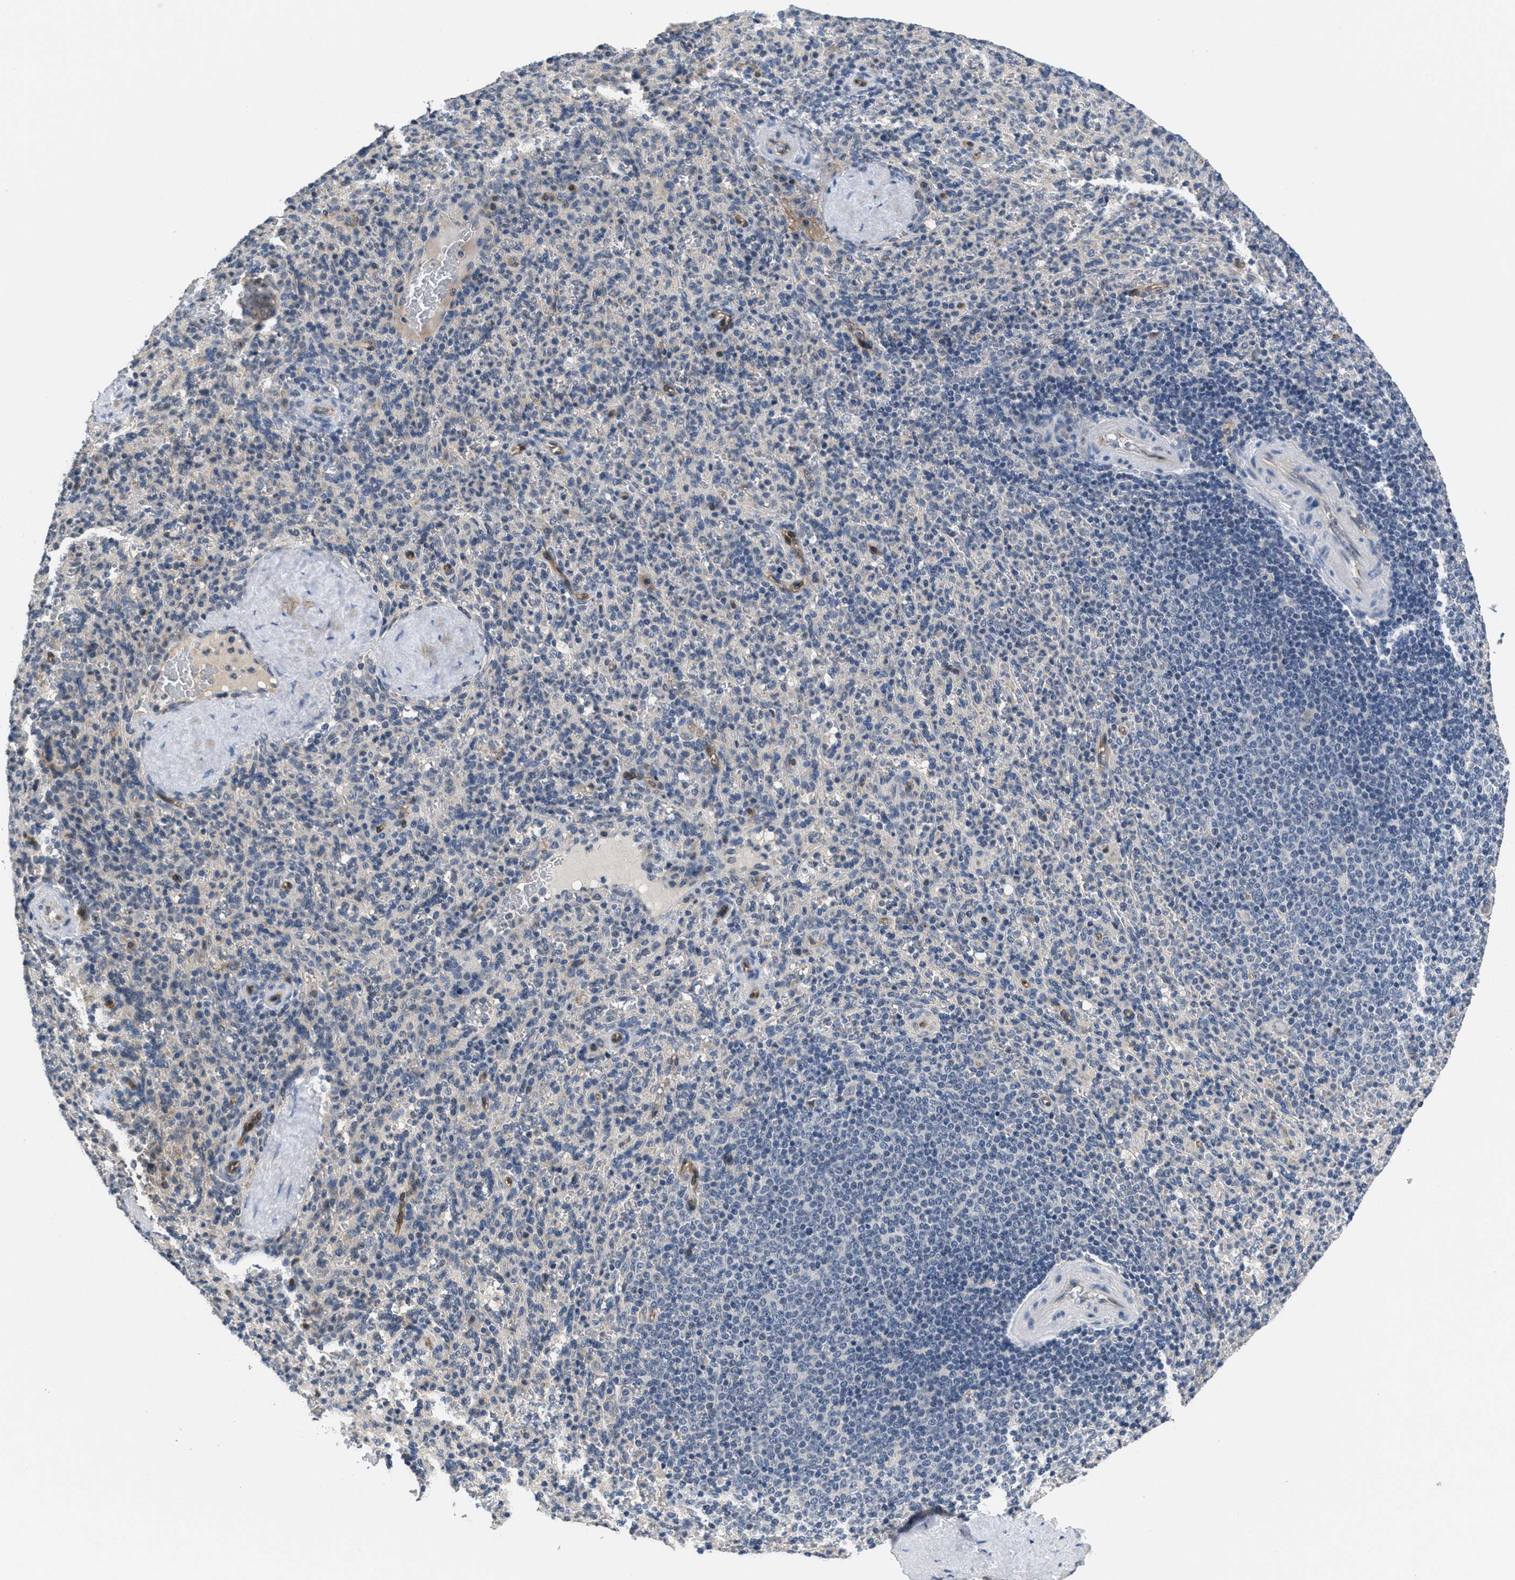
{"staining": {"intensity": "negative", "quantity": "none", "location": "none"}, "tissue": "spleen", "cell_type": "Cells in red pulp", "image_type": "normal", "snomed": [{"axis": "morphology", "description": "Normal tissue, NOS"}, {"axis": "topography", "description": "Spleen"}], "caption": "This is an immunohistochemistry image of normal human spleen. There is no expression in cells in red pulp.", "gene": "ANGPT1", "patient": {"sex": "male", "age": 36}}